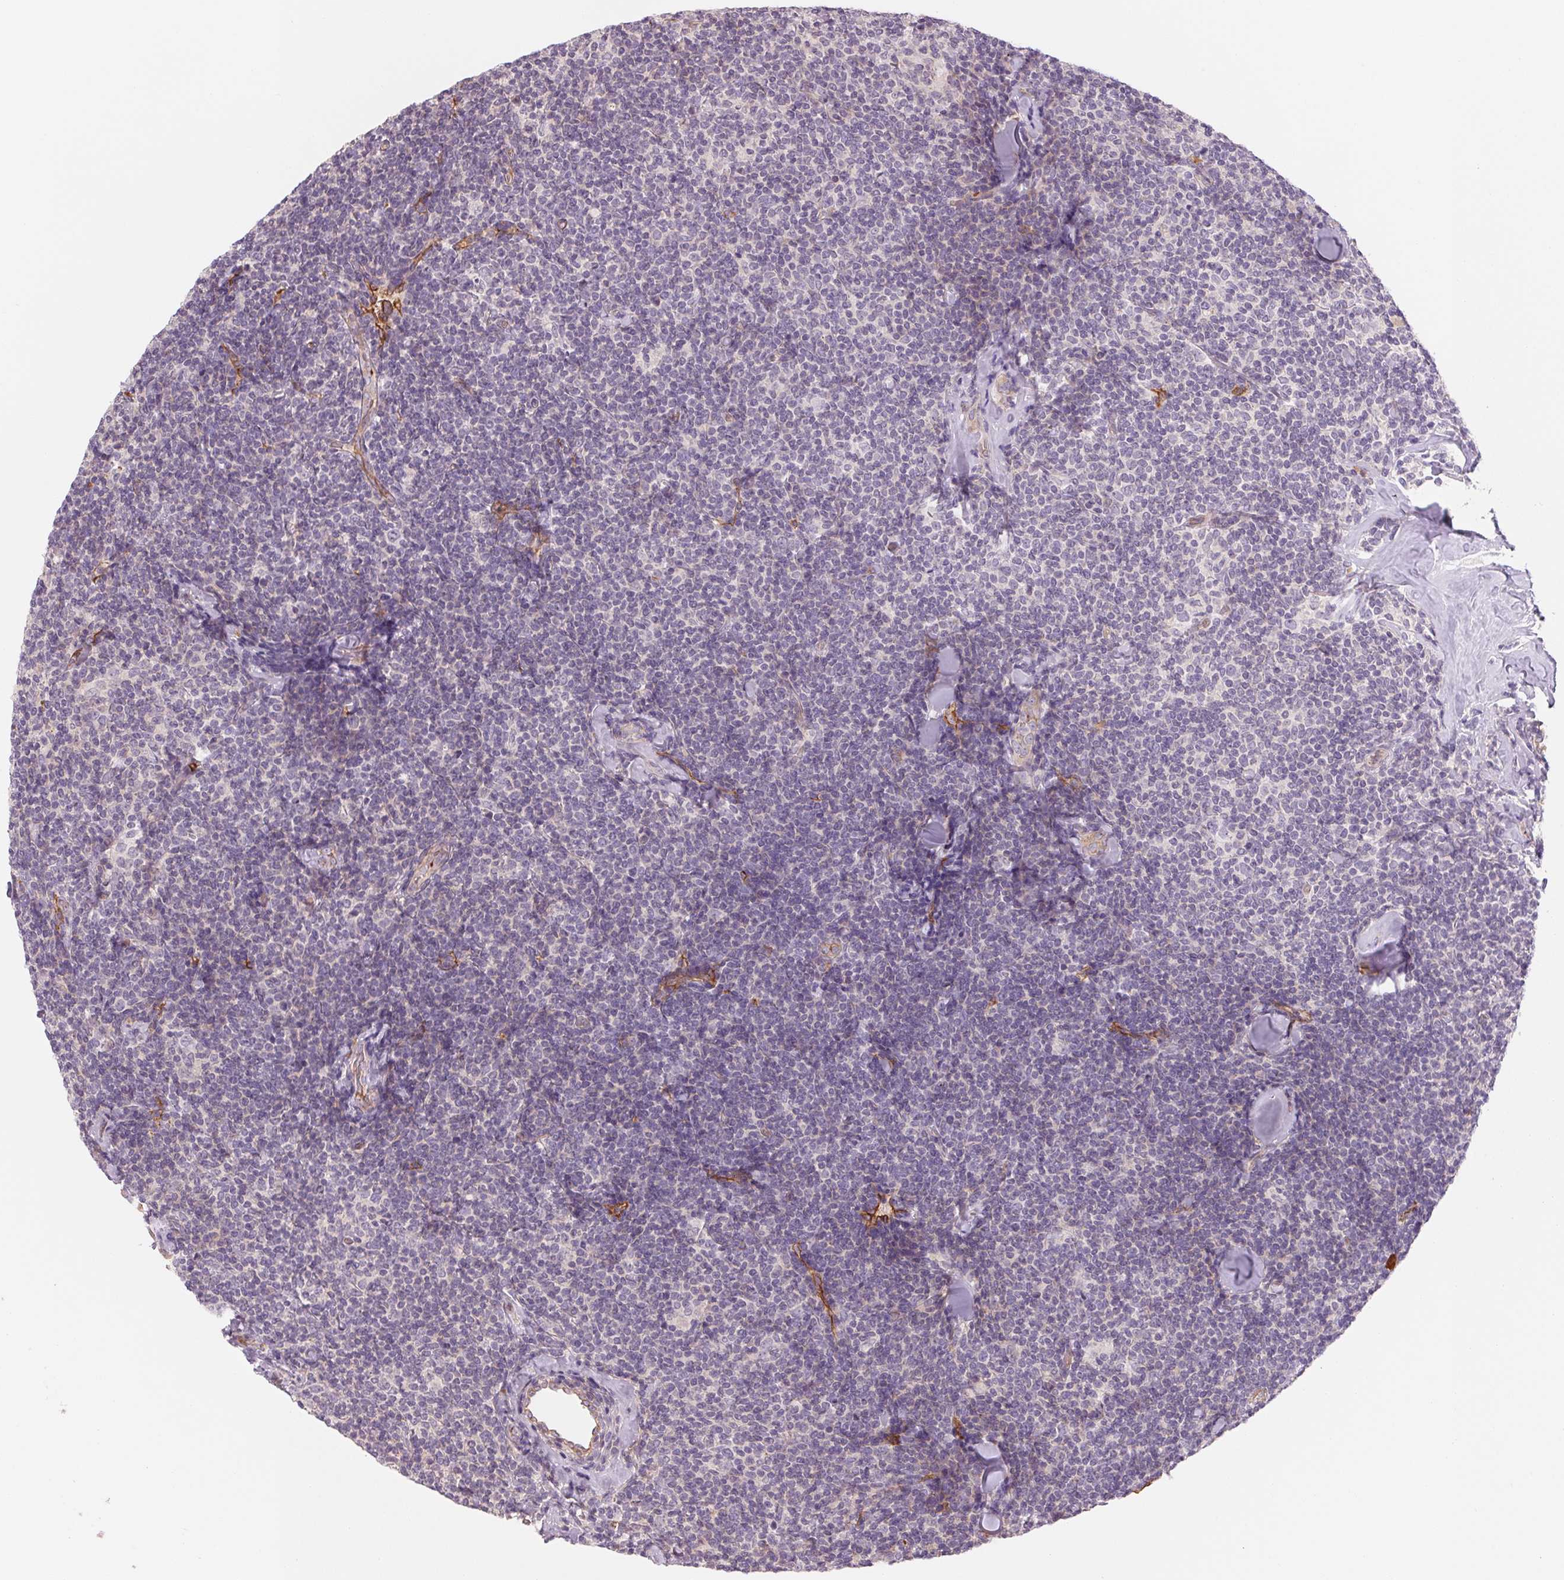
{"staining": {"intensity": "negative", "quantity": "none", "location": "none"}, "tissue": "lymphoma", "cell_type": "Tumor cells", "image_type": "cancer", "snomed": [{"axis": "morphology", "description": "Malignant lymphoma, non-Hodgkin's type, Low grade"}, {"axis": "topography", "description": "Lymph node"}], "caption": "An image of lymphoma stained for a protein shows no brown staining in tumor cells.", "gene": "ANKRD13B", "patient": {"sex": "female", "age": 56}}